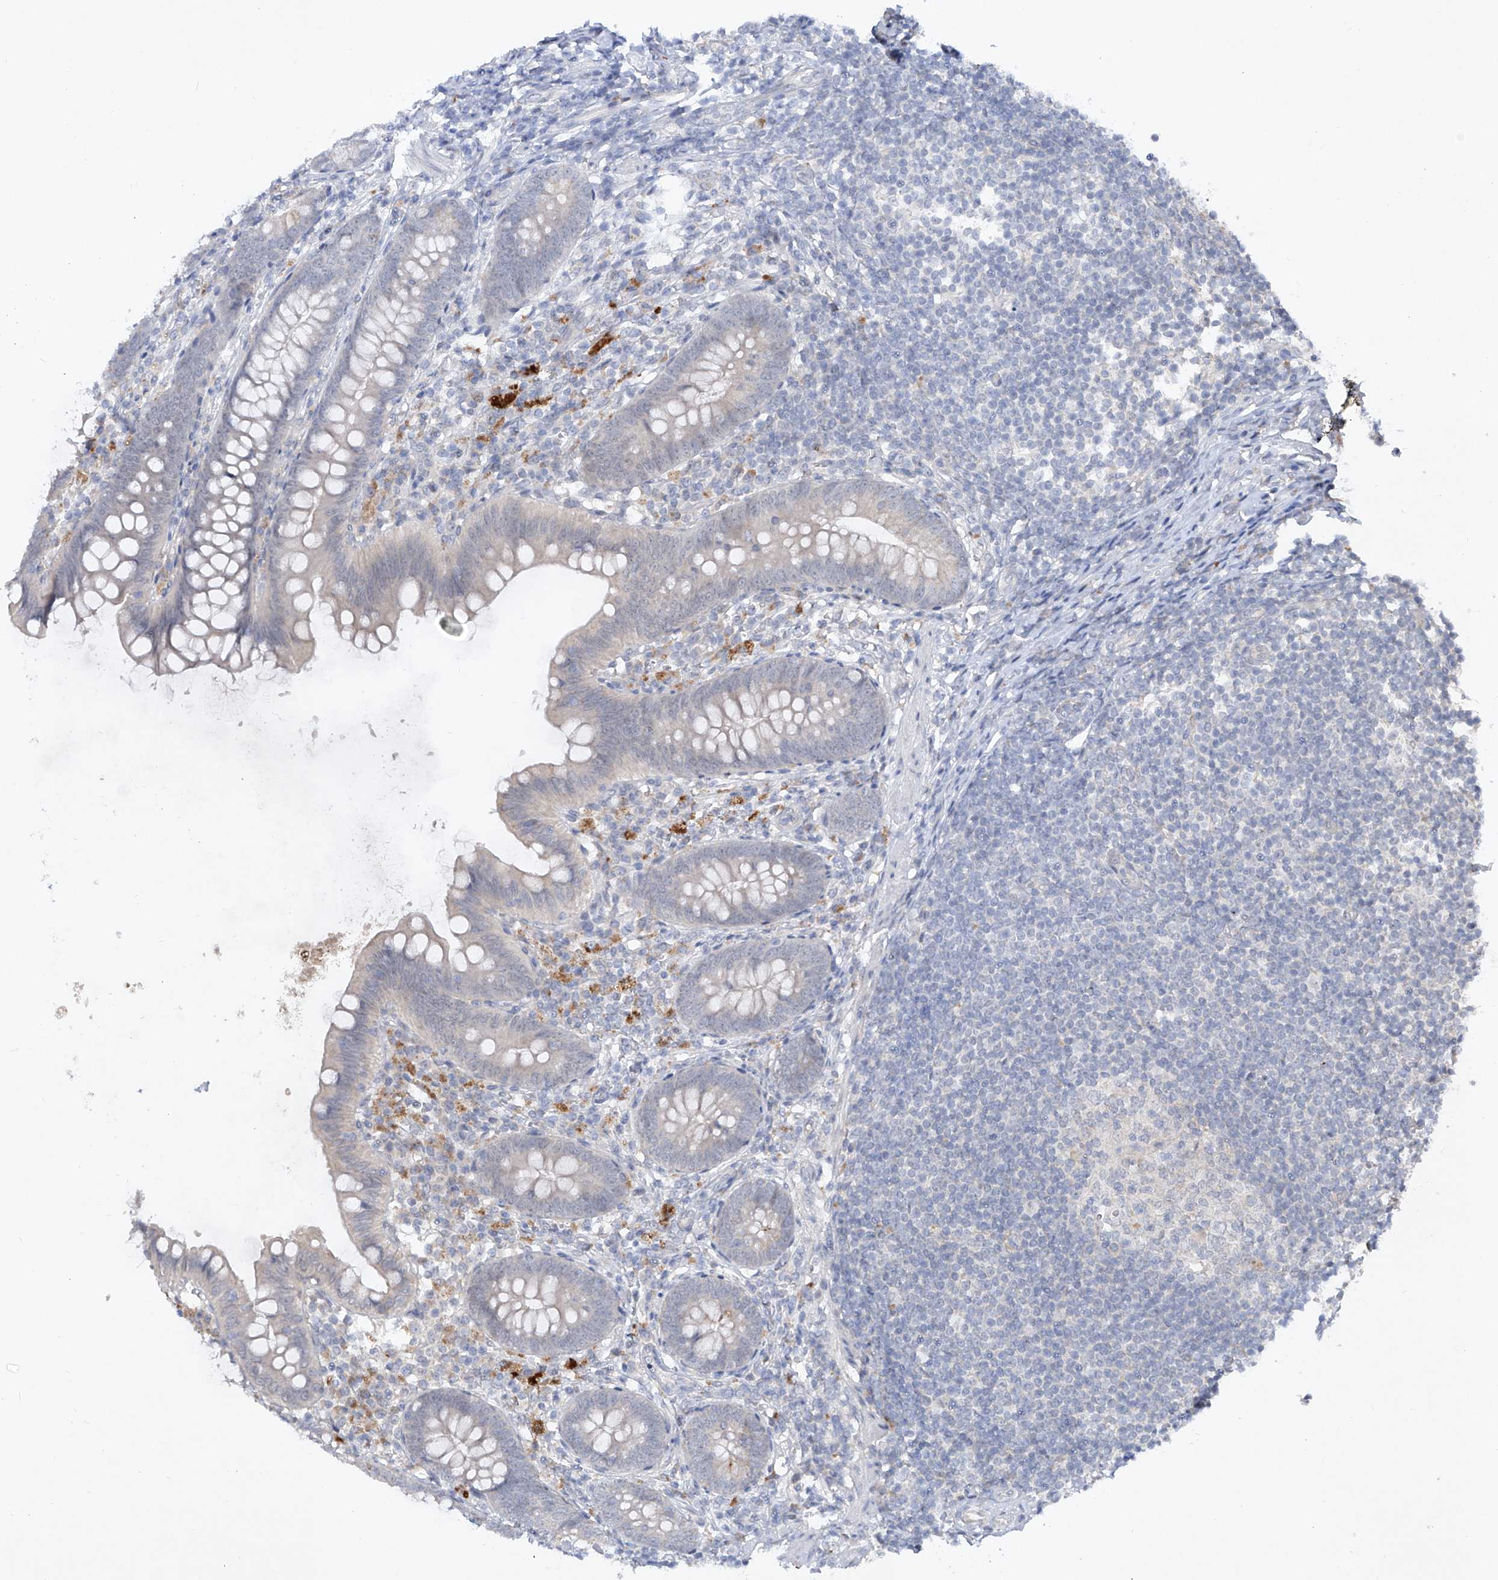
{"staining": {"intensity": "negative", "quantity": "none", "location": "none"}, "tissue": "appendix", "cell_type": "Glandular cells", "image_type": "normal", "snomed": [{"axis": "morphology", "description": "Normal tissue, NOS"}, {"axis": "topography", "description": "Appendix"}], "caption": "Immunohistochemistry (IHC) of normal appendix displays no staining in glandular cells. (DAB immunohistochemistry (IHC) with hematoxylin counter stain).", "gene": "FAM135A", "patient": {"sex": "female", "age": 62}}